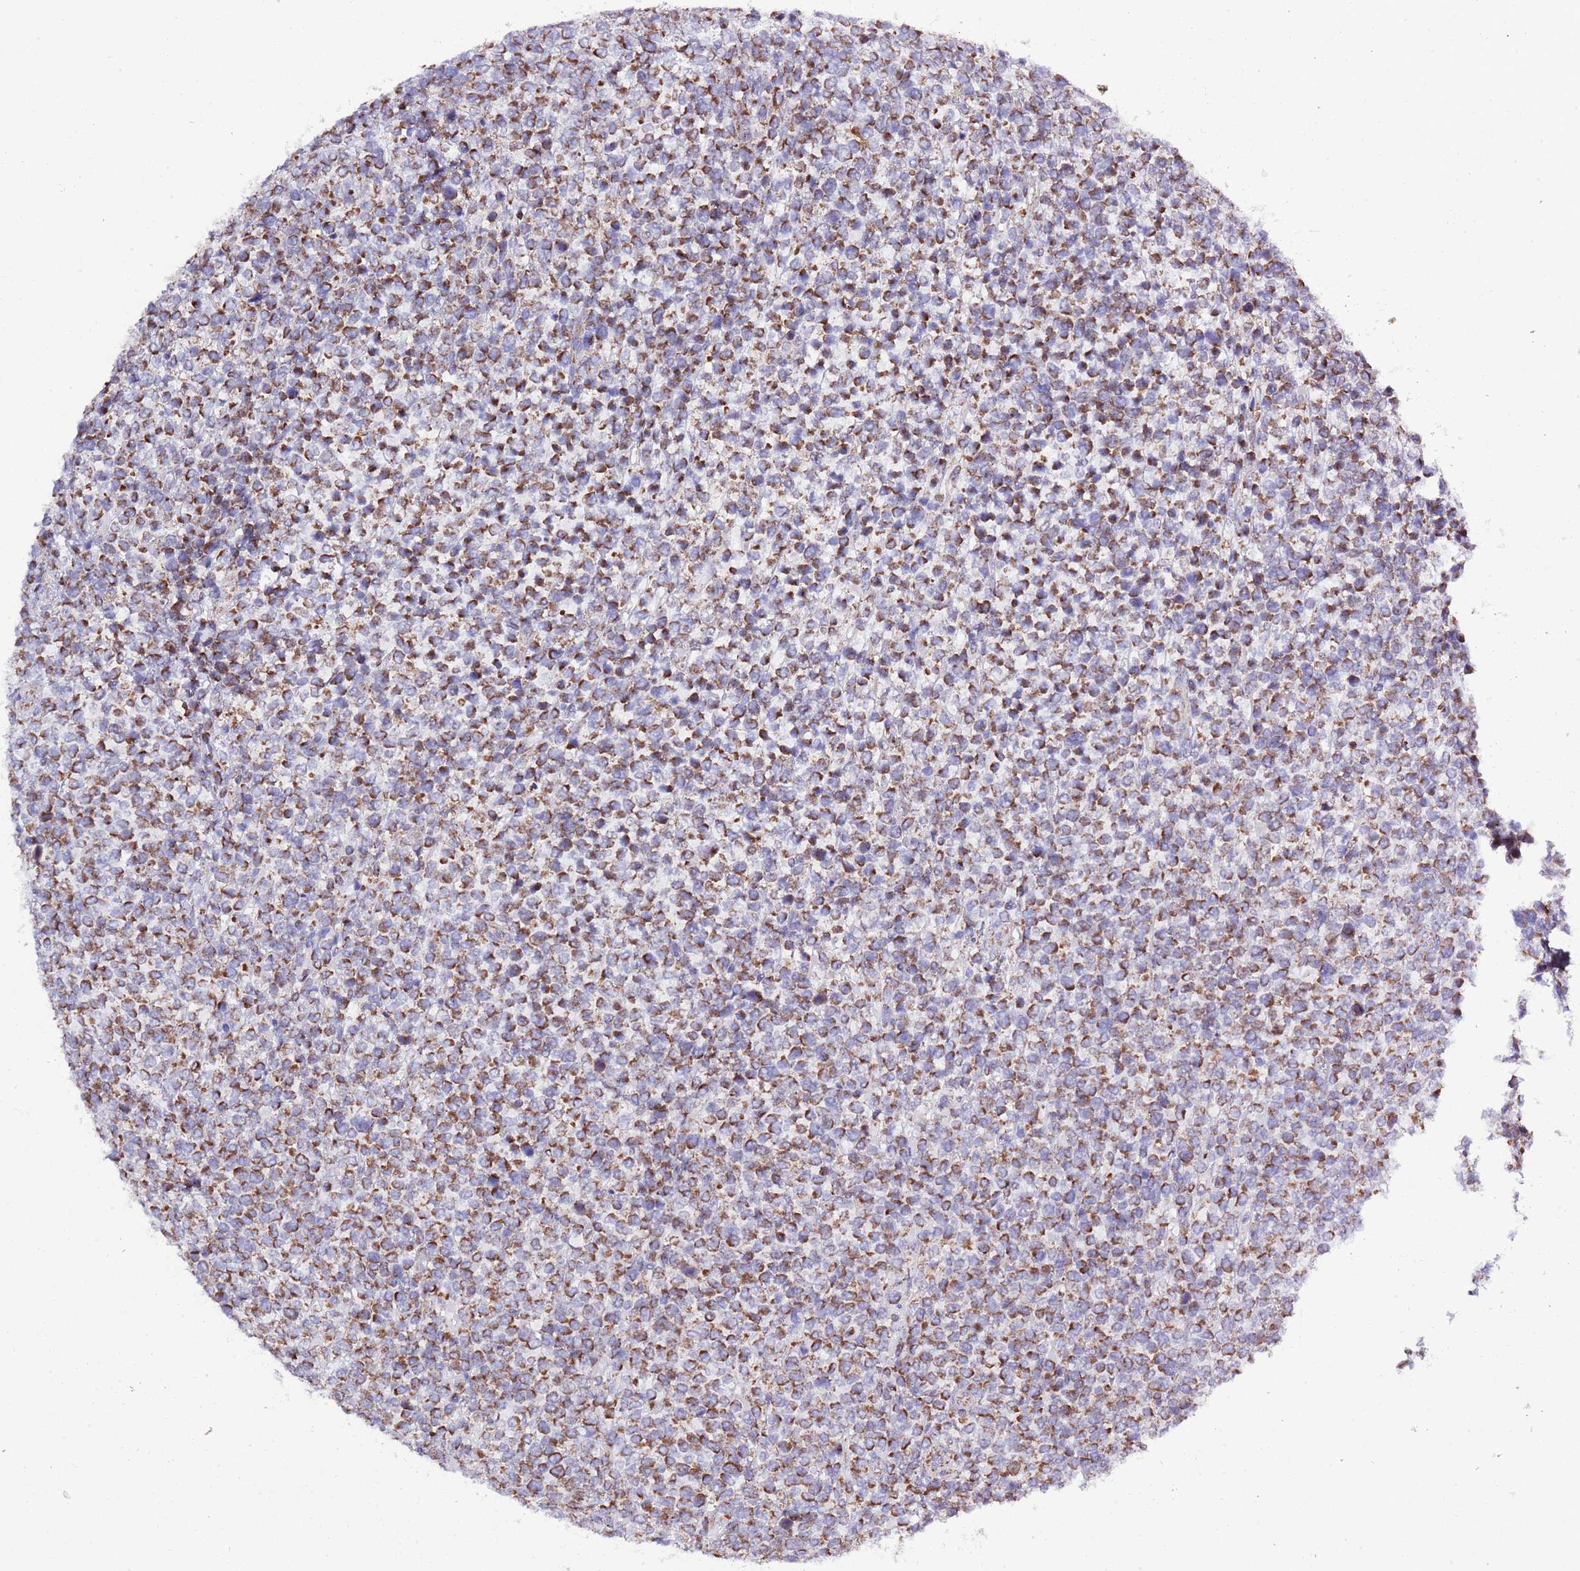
{"staining": {"intensity": "strong", "quantity": ">75%", "location": "cytoplasmic/membranous"}, "tissue": "lymphoma", "cell_type": "Tumor cells", "image_type": "cancer", "snomed": [{"axis": "morphology", "description": "Malignant lymphoma, non-Hodgkin's type, High grade"}, {"axis": "topography", "description": "Soft tissue"}], "caption": "Immunohistochemical staining of malignant lymphoma, non-Hodgkin's type (high-grade) demonstrates high levels of strong cytoplasmic/membranous expression in approximately >75% of tumor cells.", "gene": "TEKTIP1", "patient": {"sex": "female", "age": 56}}